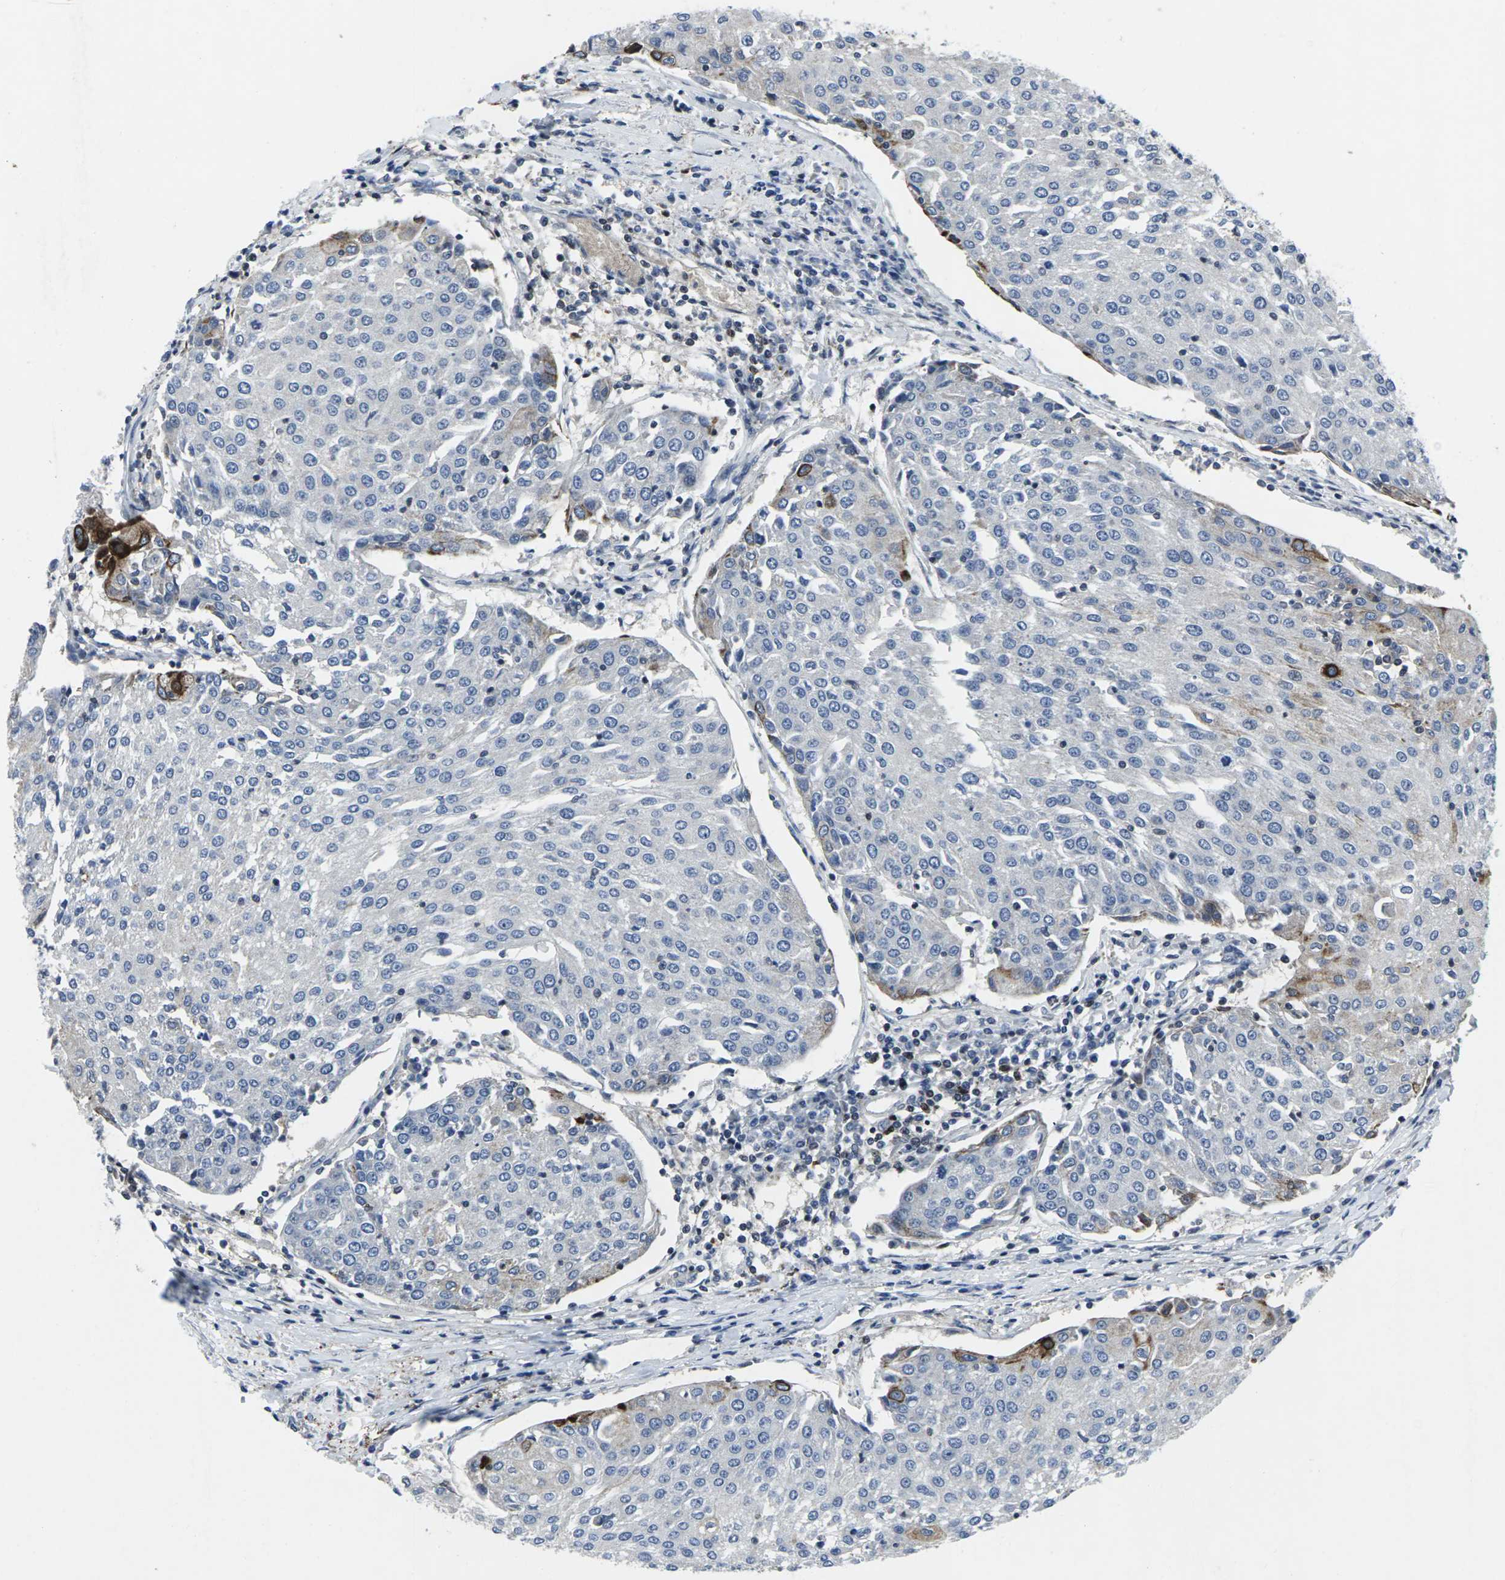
{"staining": {"intensity": "strong", "quantity": "<25%", "location": "cytoplasmic/membranous"}, "tissue": "urothelial cancer", "cell_type": "Tumor cells", "image_type": "cancer", "snomed": [{"axis": "morphology", "description": "Urothelial carcinoma, High grade"}, {"axis": "topography", "description": "Urinary bladder"}], "caption": "Human urothelial carcinoma (high-grade) stained for a protein (brown) demonstrates strong cytoplasmic/membranous positive staining in about <25% of tumor cells.", "gene": "STAT4", "patient": {"sex": "female", "age": 85}}